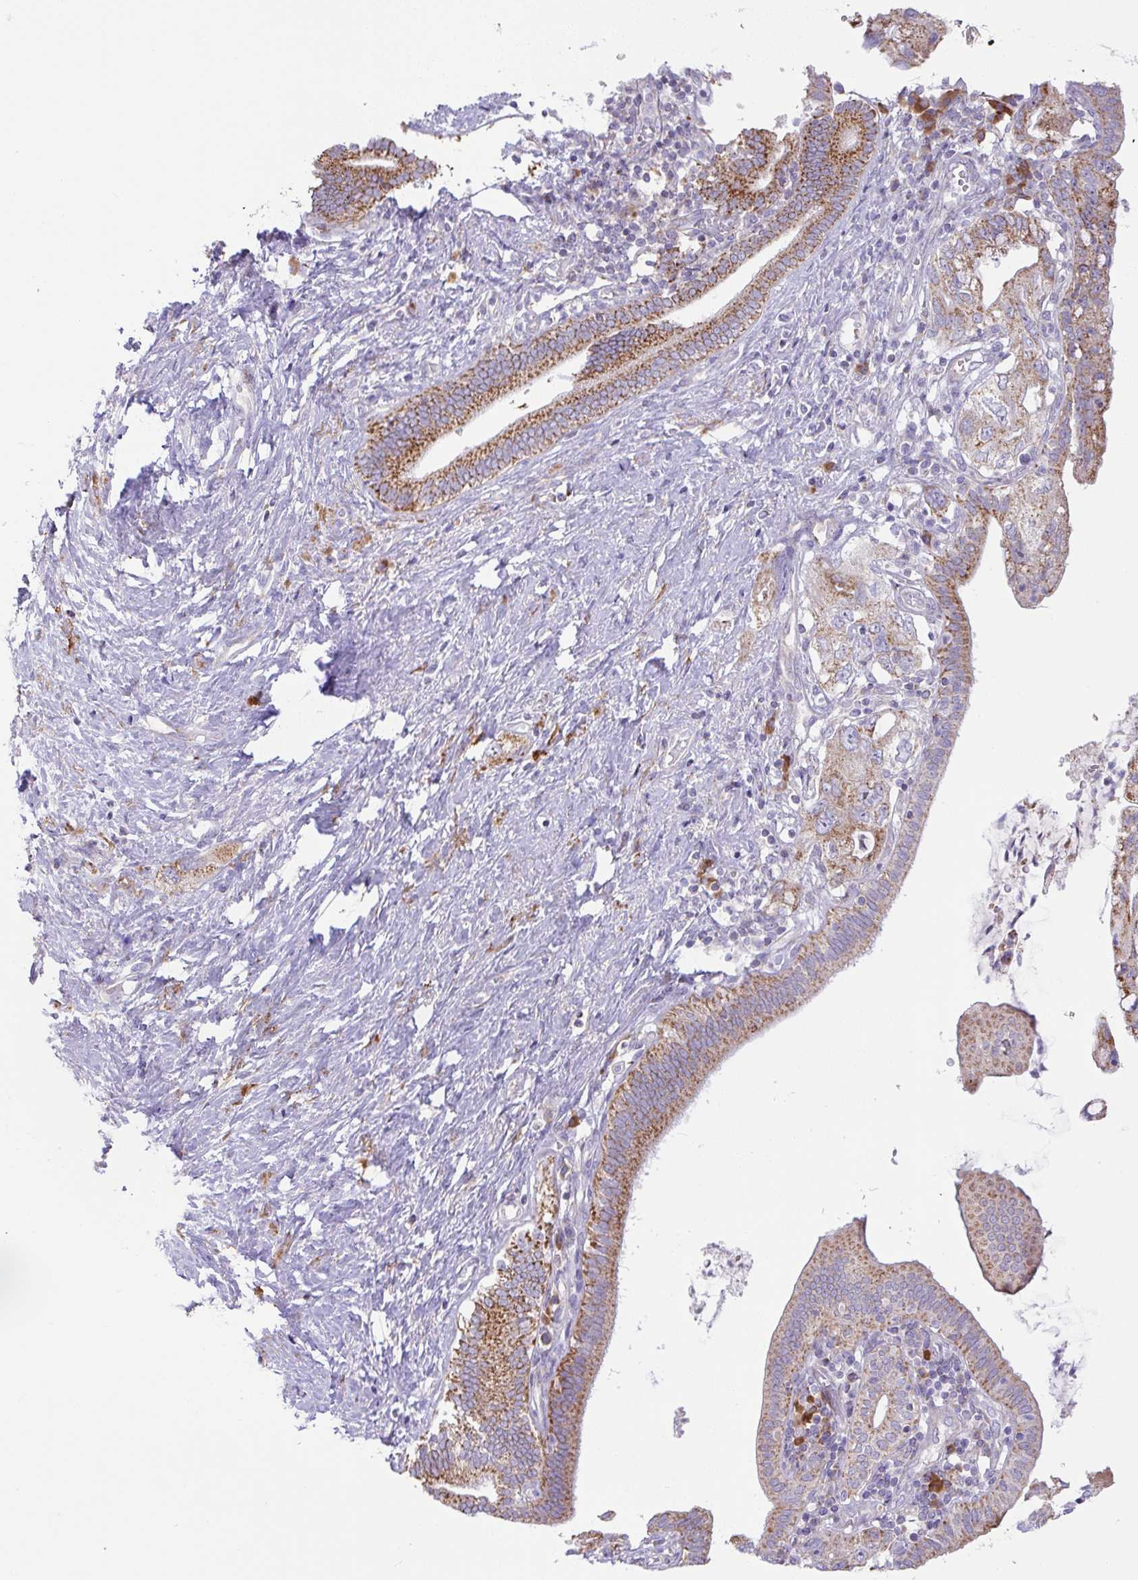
{"staining": {"intensity": "moderate", "quantity": ">75%", "location": "cytoplasmic/membranous"}, "tissue": "pancreatic cancer", "cell_type": "Tumor cells", "image_type": "cancer", "snomed": [{"axis": "morphology", "description": "Adenocarcinoma, NOS"}, {"axis": "topography", "description": "Pancreas"}], "caption": "Immunohistochemical staining of human pancreatic cancer exhibits moderate cytoplasmic/membranous protein staining in about >75% of tumor cells.", "gene": "CHDH", "patient": {"sex": "female", "age": 73}}